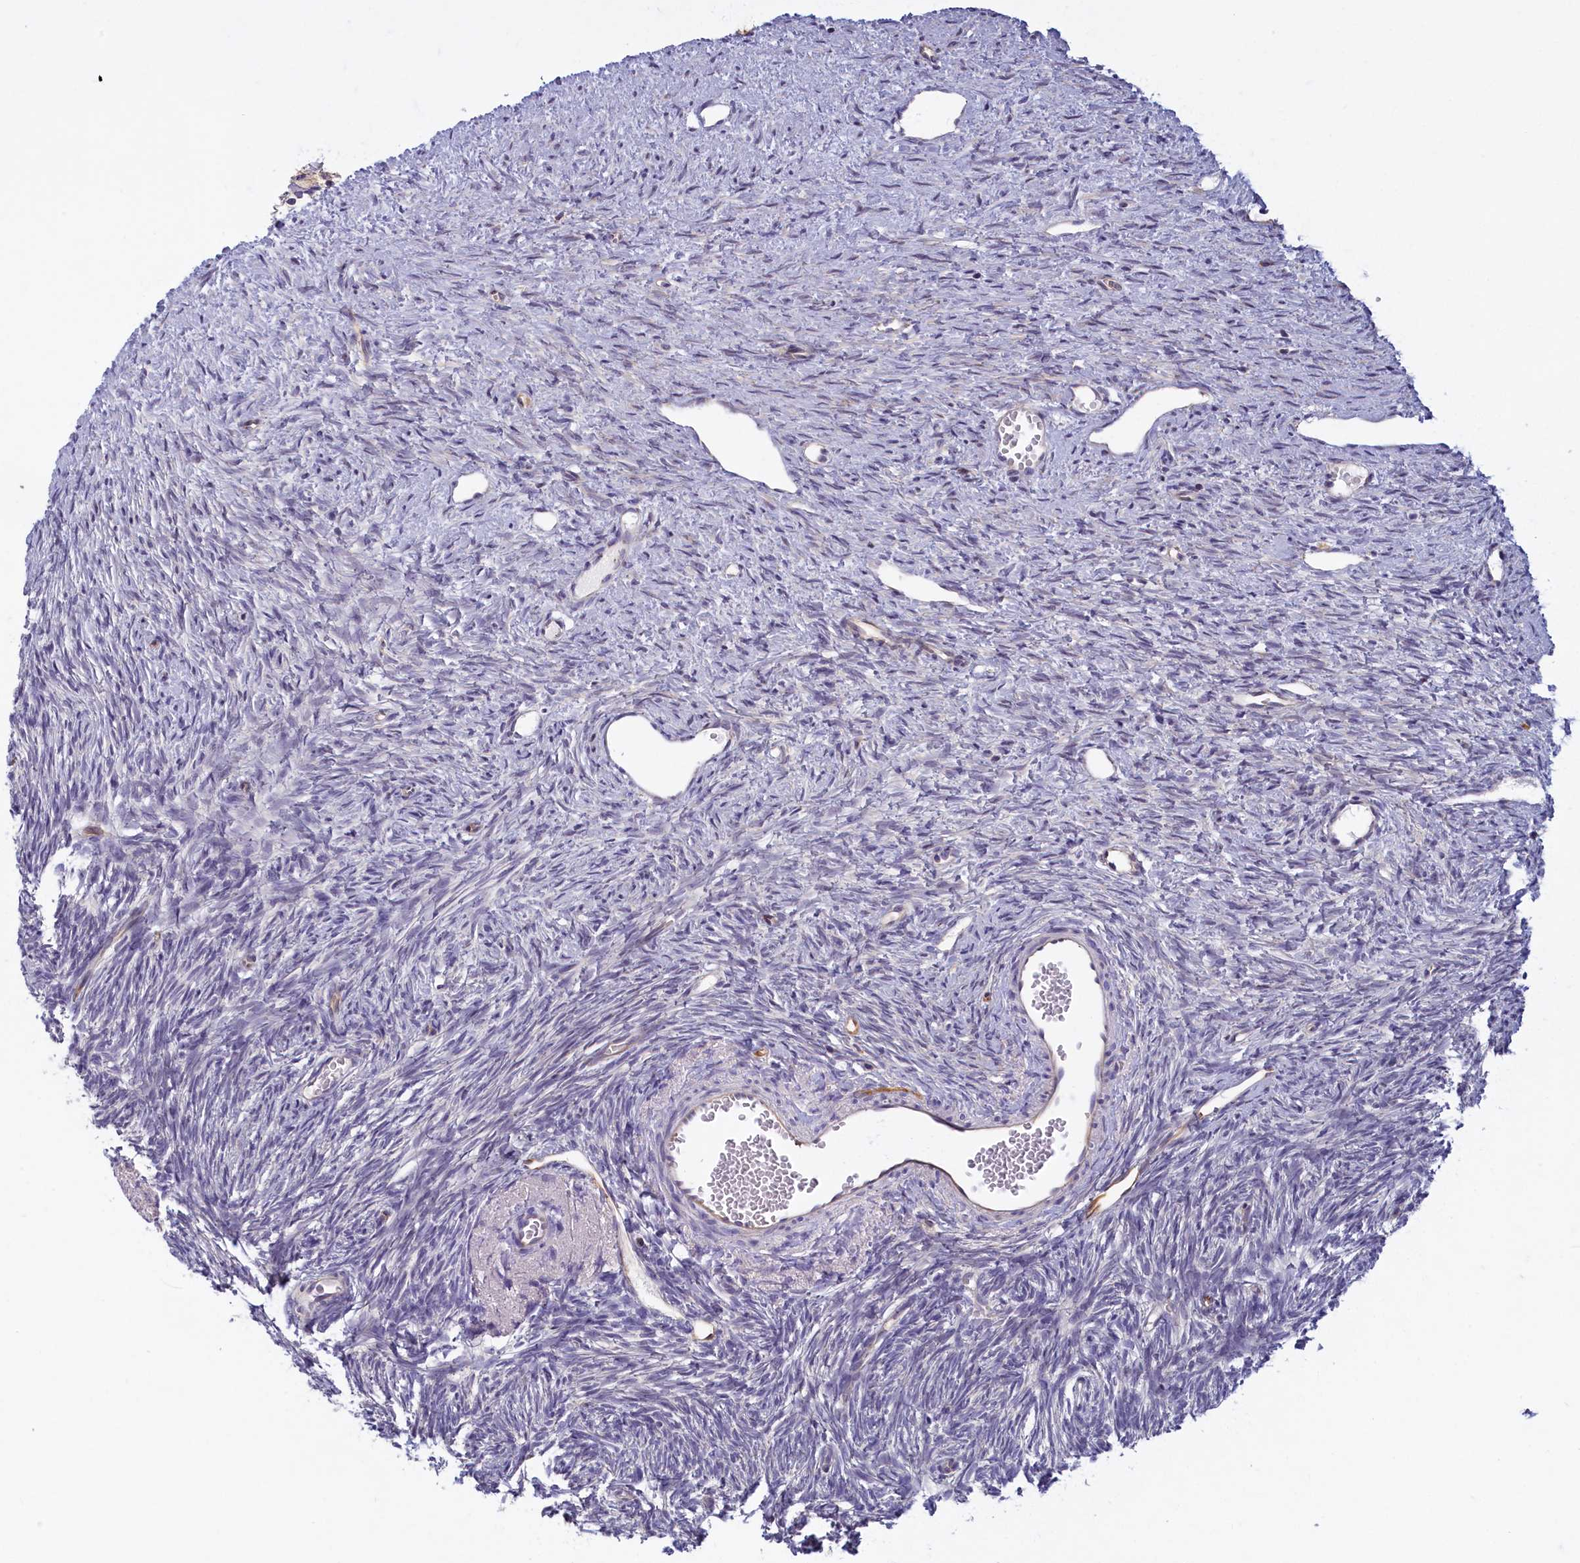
{"staining": {"intensity": "moderate", "quantity": ">75%", "location": "cytoplasmic/membranous"}, "tissue": "ovary", "cell_type": "Follicle cells", "image_type": "normal", "snomed": [{"axis": "morphology", "description": "Normal tissue, NOS"}, {"axis": "topography", "description": "Ovary"}], "caption": "Ovary was stained to show a protein in brown. There is medium levels of moderate cytoplasmic/membranous staining in about >75% of follicle cells. (brown staining indicates protein expression, while blue staining denotes nuclei).", "gene": "NOL10", "patient": {"sex": "female", "age": 51}}